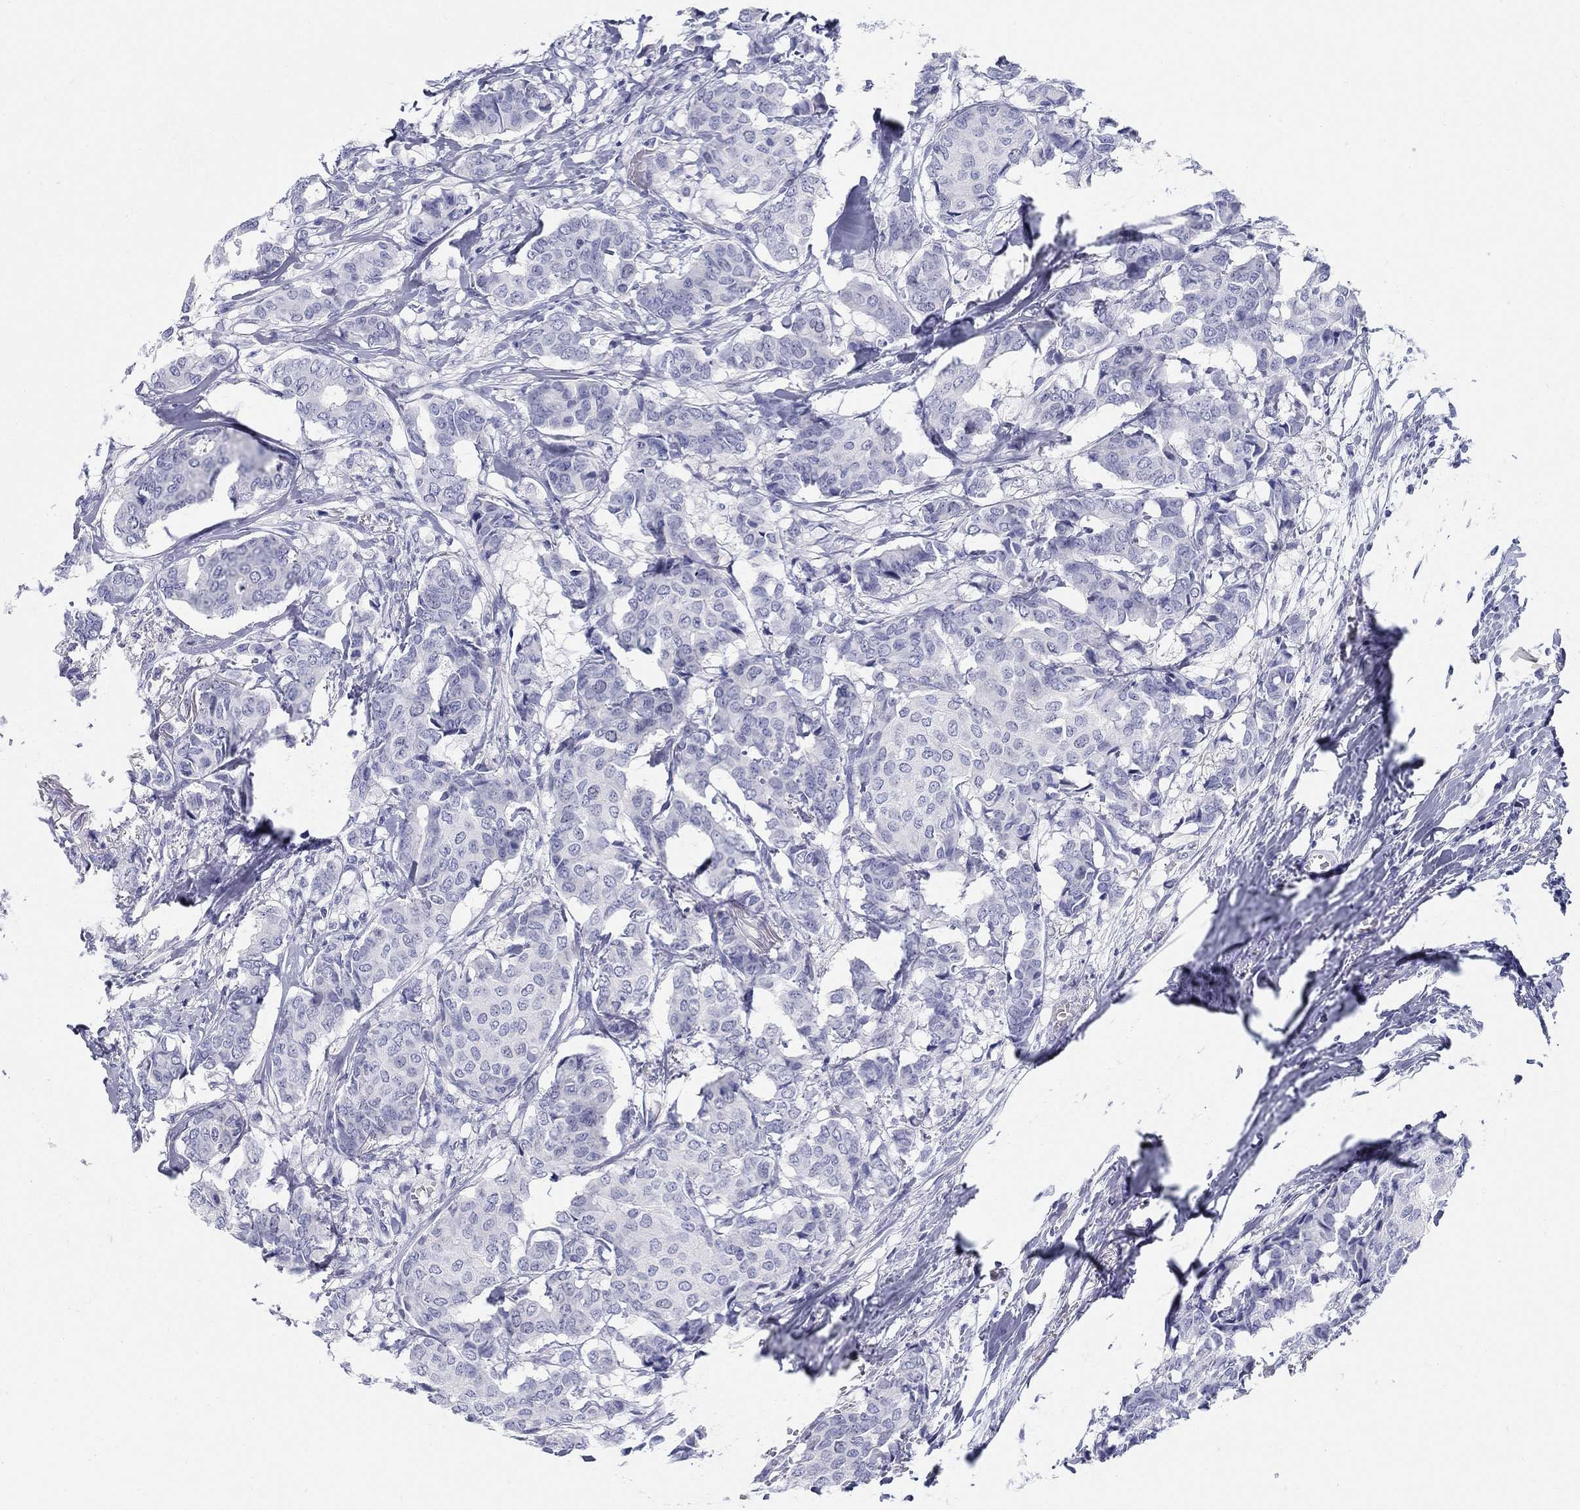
{"staining": {"intensity": "negative", "quantity": "none", "location": "none"}, "tissue": "breast cancer", "cell_type": "Tumor cells", "image_type": "cancer", "snomed": [{"axis": "morphology", "description": "Duct carcinoma"}, {"axis": "topography", "description": "Breast"}], "caption": "There is no significant positivity in tumor cells of breast cancer.", "gene": "LAMP5", "patient": {"sex": "female", "age": 75}}